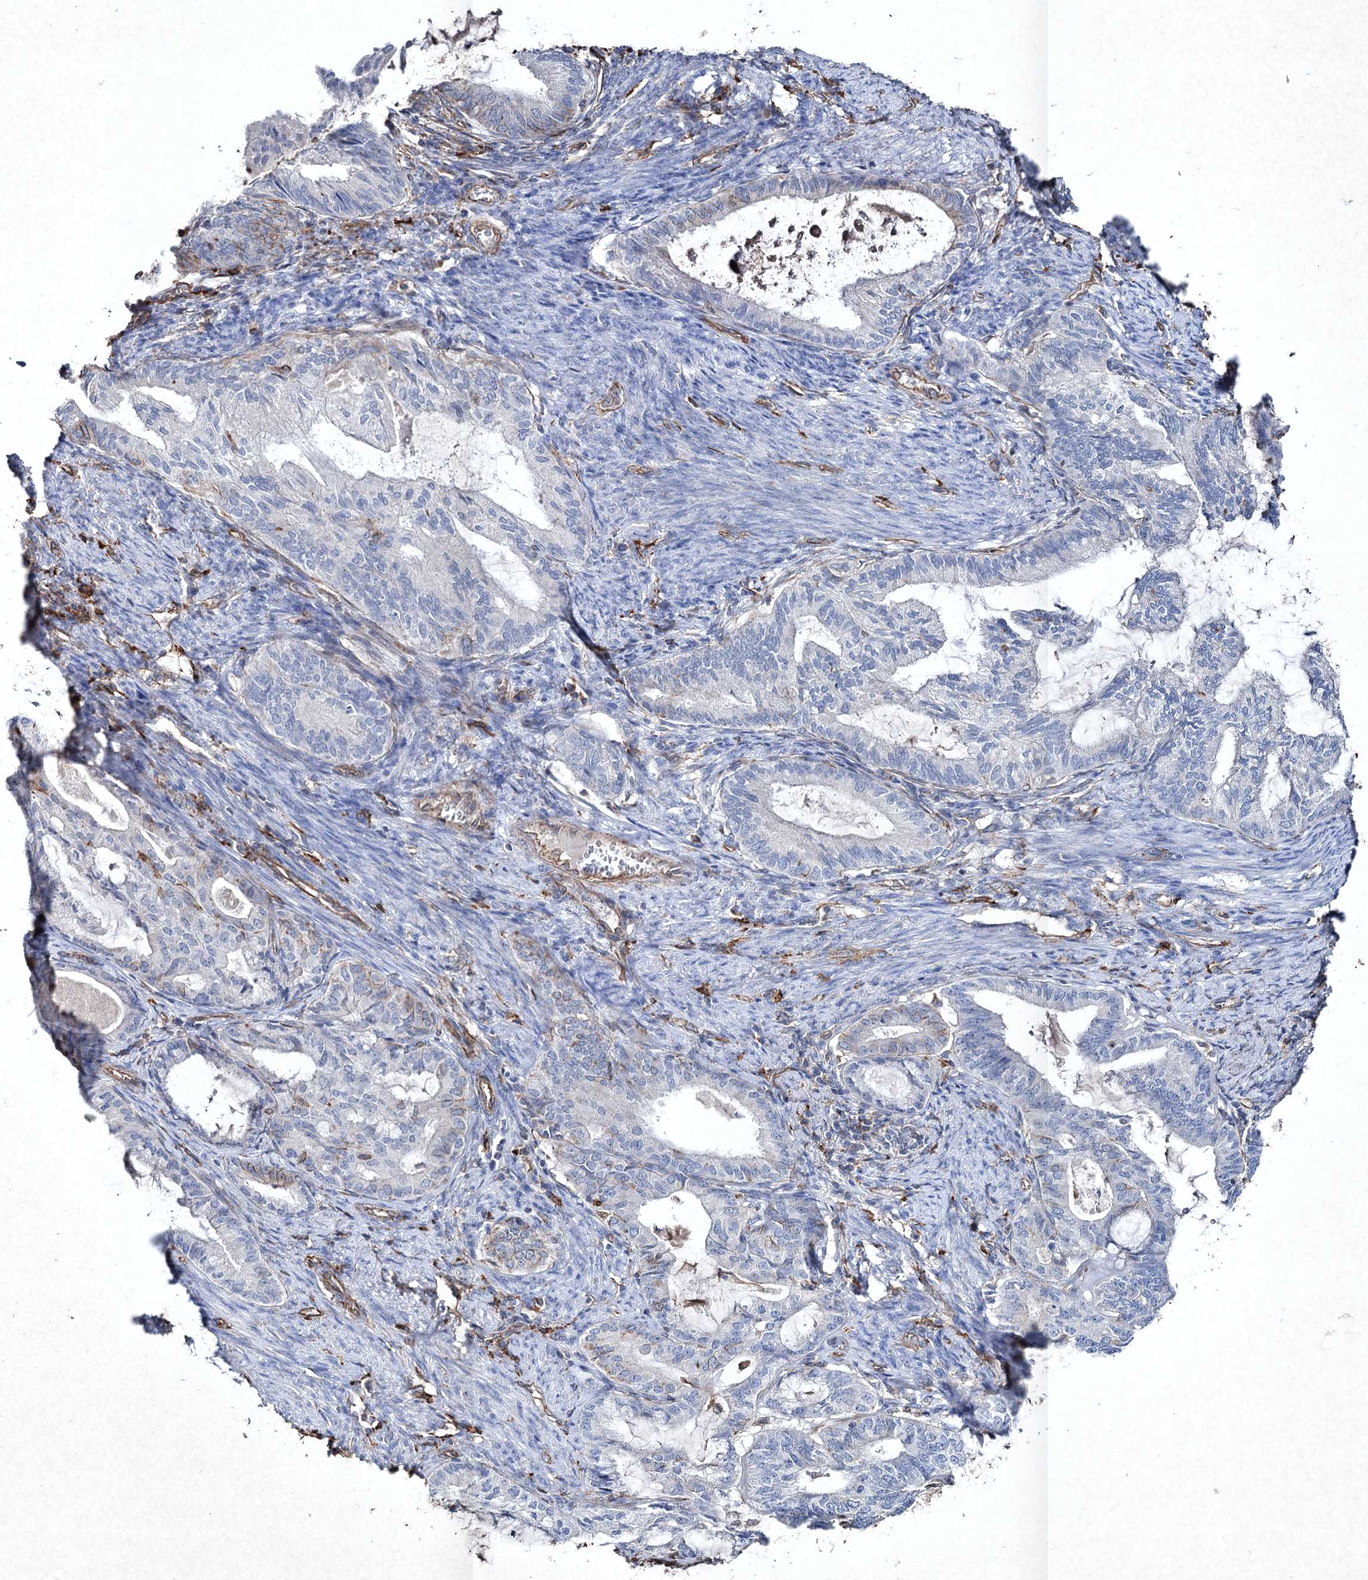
{"staining": {"intensity": "negative", "quantity": "none", "location": "none"}, "tissue": "endometrial cancer", "cell_type": "Tumor cells", "image_type": "cancer", "snomed": [{"axis": "morphology", "description": "Adenocarcinoma, NOS"}, {"axis": "topography", "description": "Endometrium"}], "caption": "This is an IHC photomicrograph of human endometrial cancer (adenocarcinoma). There is no expression in tumor cells.", "gene": "CLEC4M", "patient": {"sex": "female", "age": 86}}